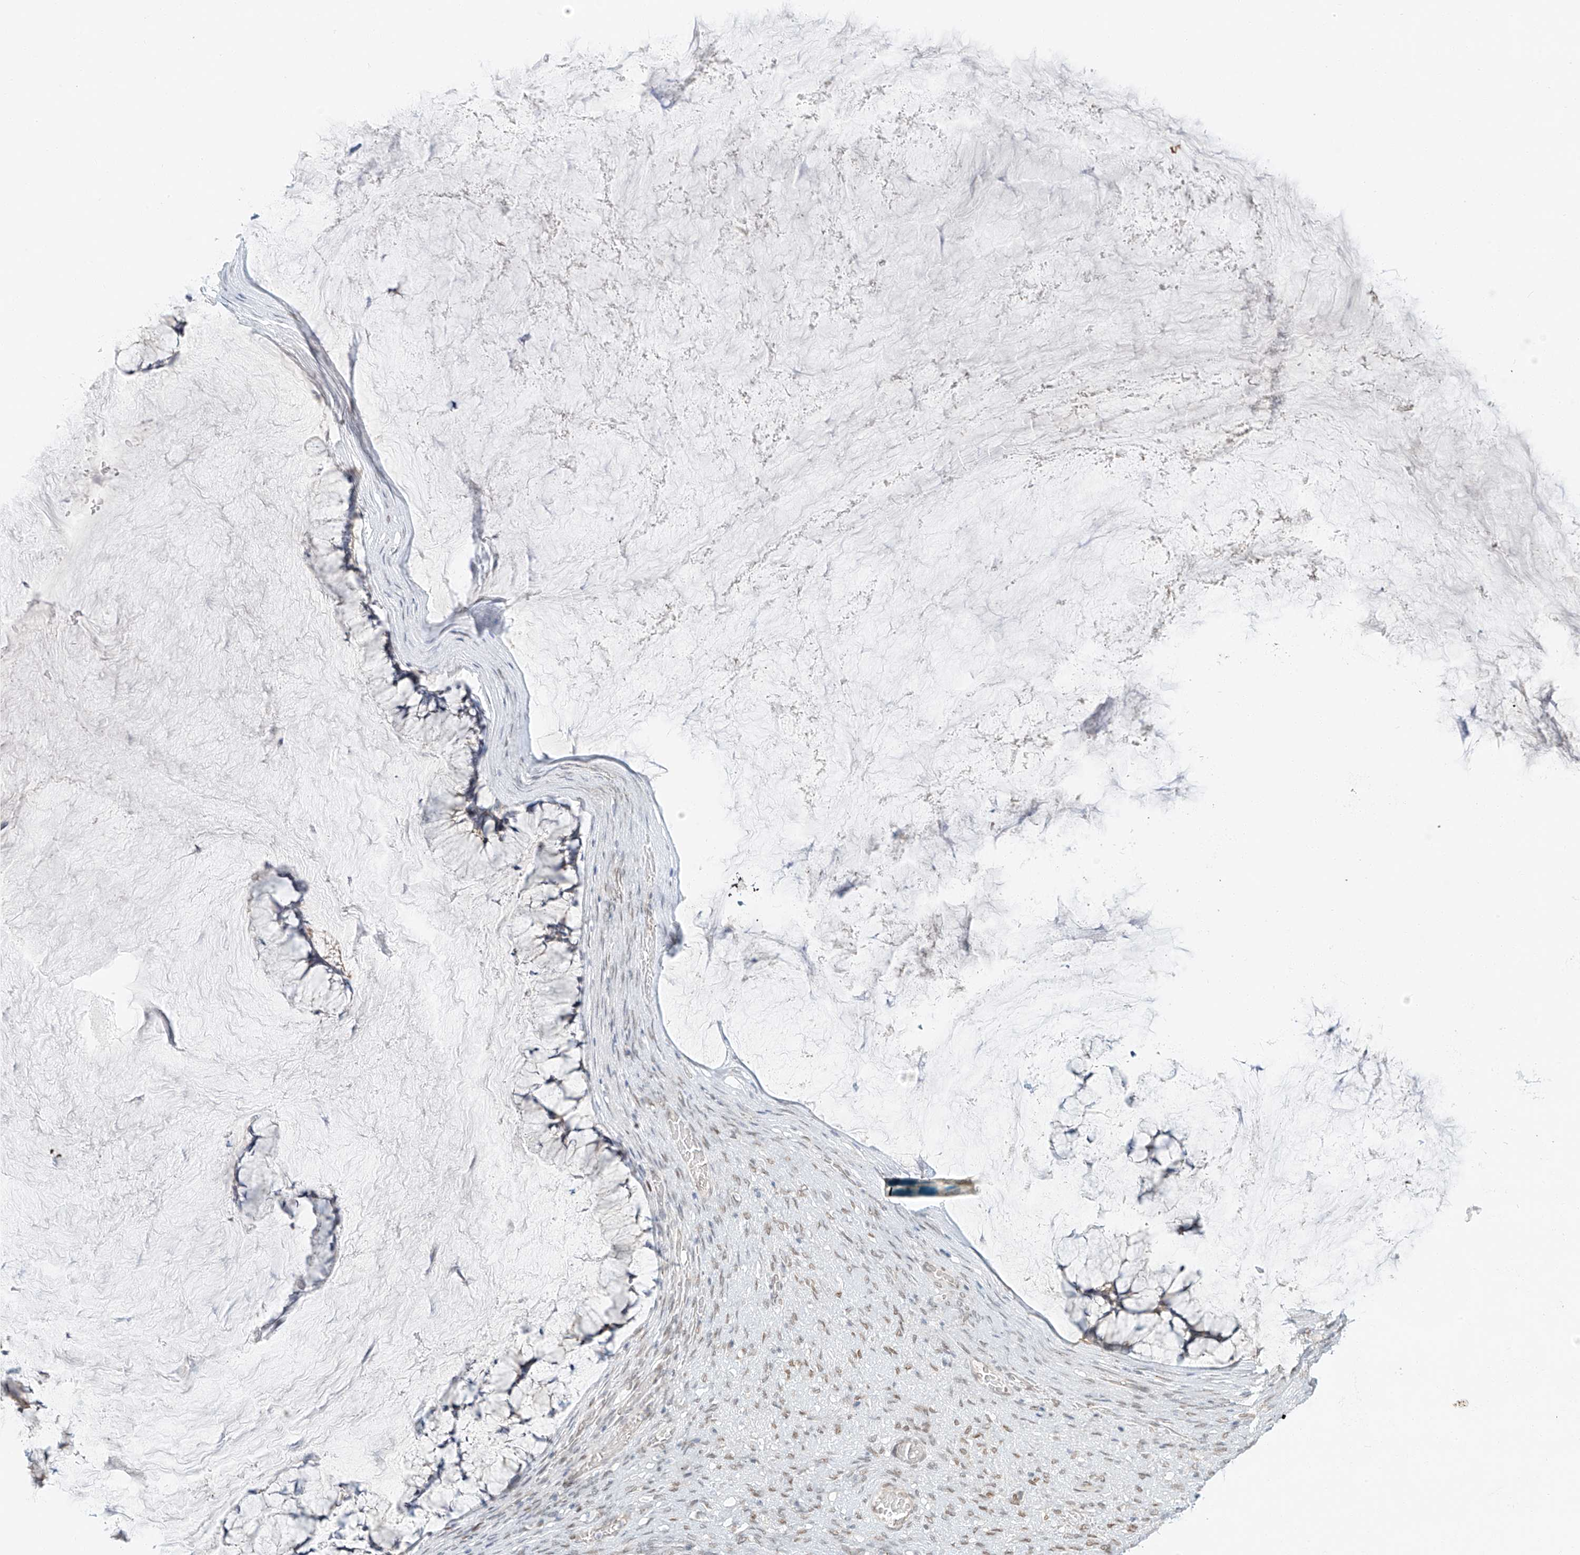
{"staining": {"intensity": "weak", "quantity": "<25%", "location": "cytoplasmic/membranous"}, "tissue": "ovarian cancer", "cell_type": "Tumor cells", "image_type": "cancer", "snomed": [{"axis": "morphology", "description": "Cystadenocarcinoma, mucinous, NOS"}, {"axis": "topography", "description": "Ovary"}], "caption": "Micrograph shows no significant protein positivity in tumor cells of mucinous cystadenocarcinoma (ovarian). (DAB IHC visualized using brightfield microscopy, high magnification).", "gene": "ZNF774", "patient": {"sex": "female", "age": 42}}